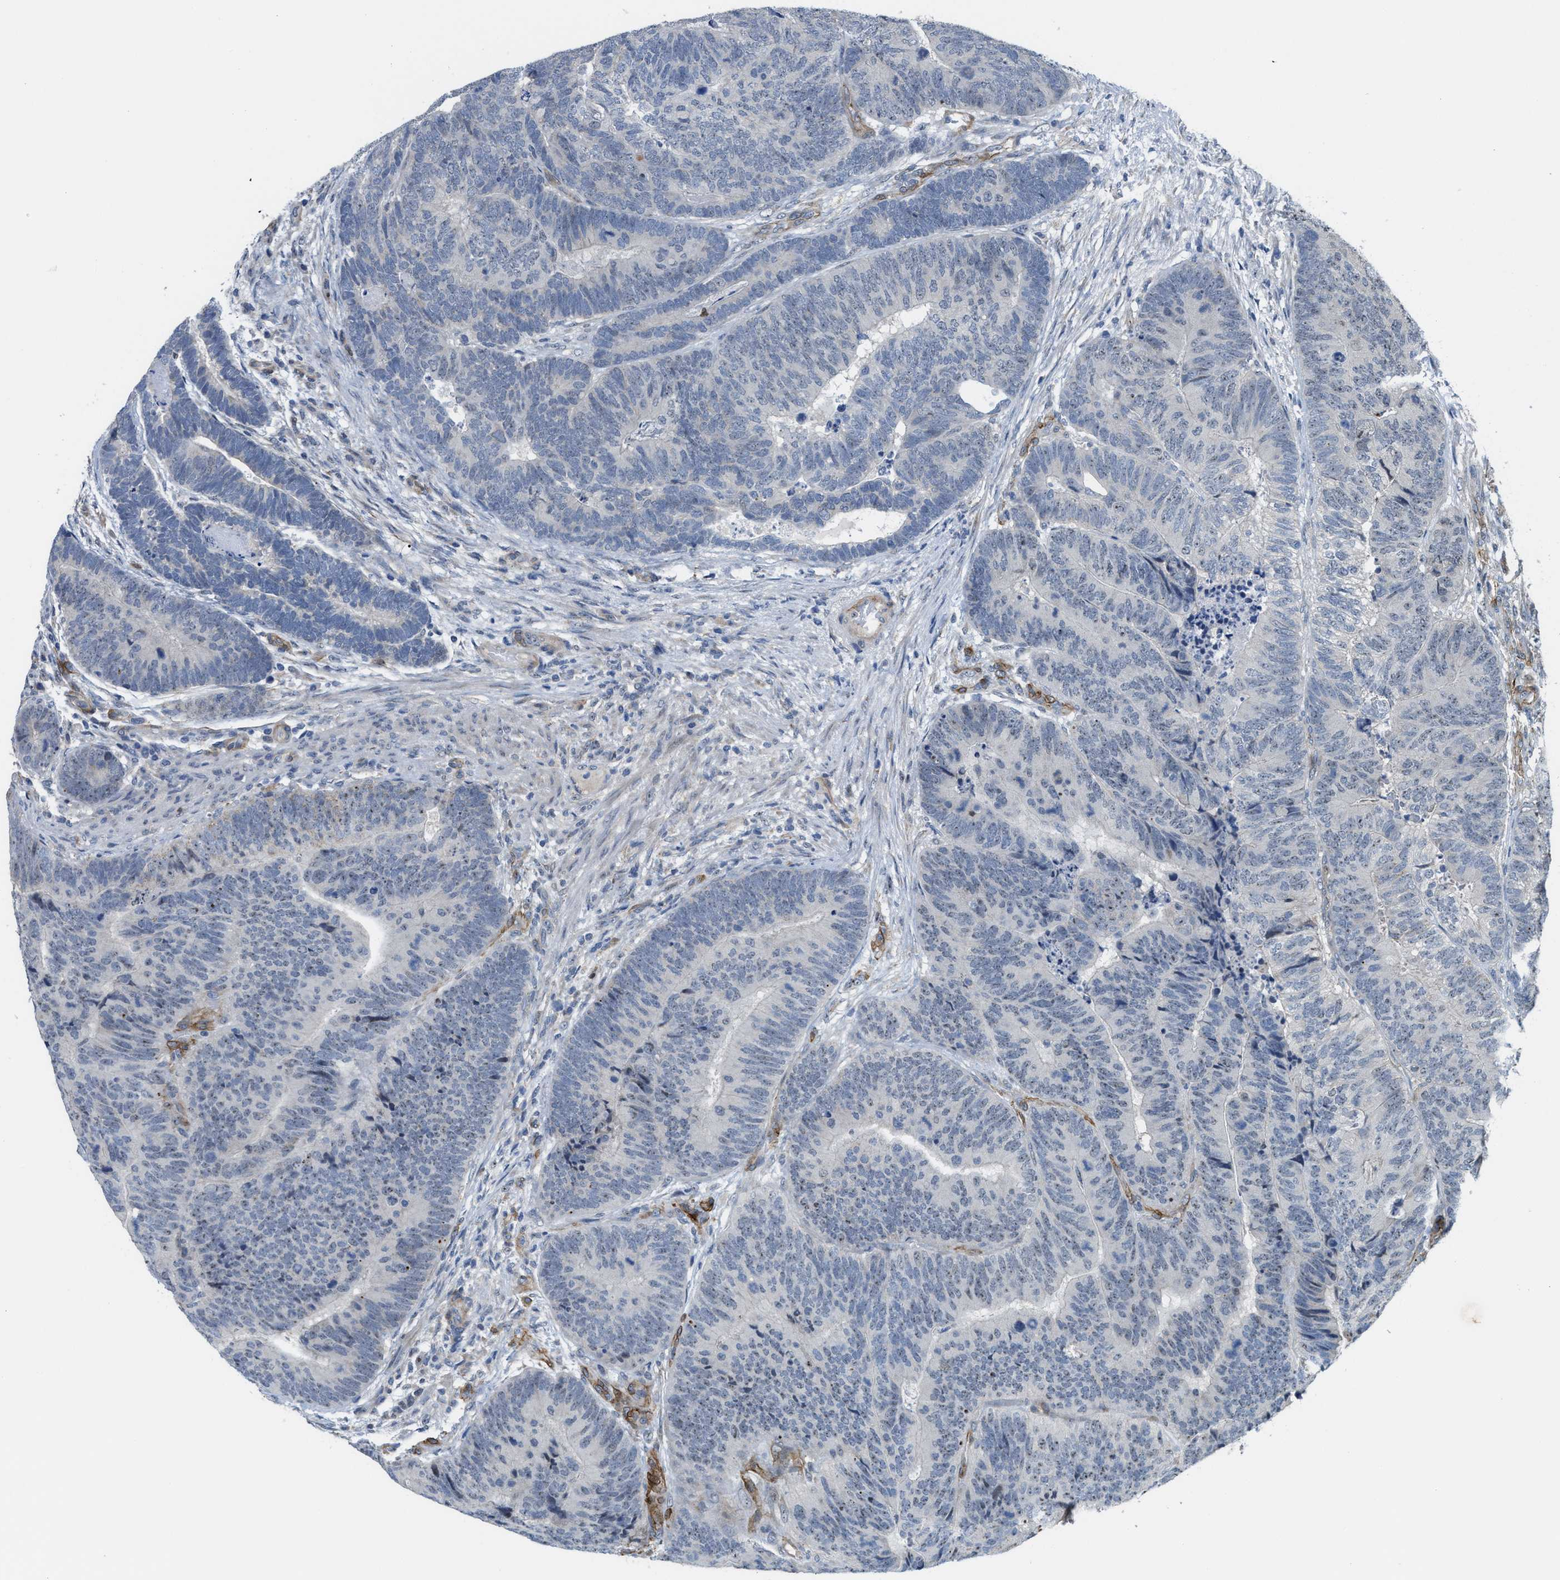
{"staining": {"intensity": "weak", "quantity": "<25%", "location": "nuclear"}, "tissue": "colorectal cancer", "cell_type": "Tumor cells", "image_type": "cancer", "snomed": [{"axis": "morphology", "description": "Adenocarcinoma, NOS"}, {"axis": "topography", "description": "Colon"}], "caption": "Immunohistochemistry histopathology image of neoplastic tissue: adenocarcinoma (colorectal) stained with DAB reveals no significant protein positivity in tumor cells. (Immunohistochemistry (ihc), brightfield microscopy, high magnification).", "gene": "ZNF783", "patient": {"sex": "female", "age": 67}}